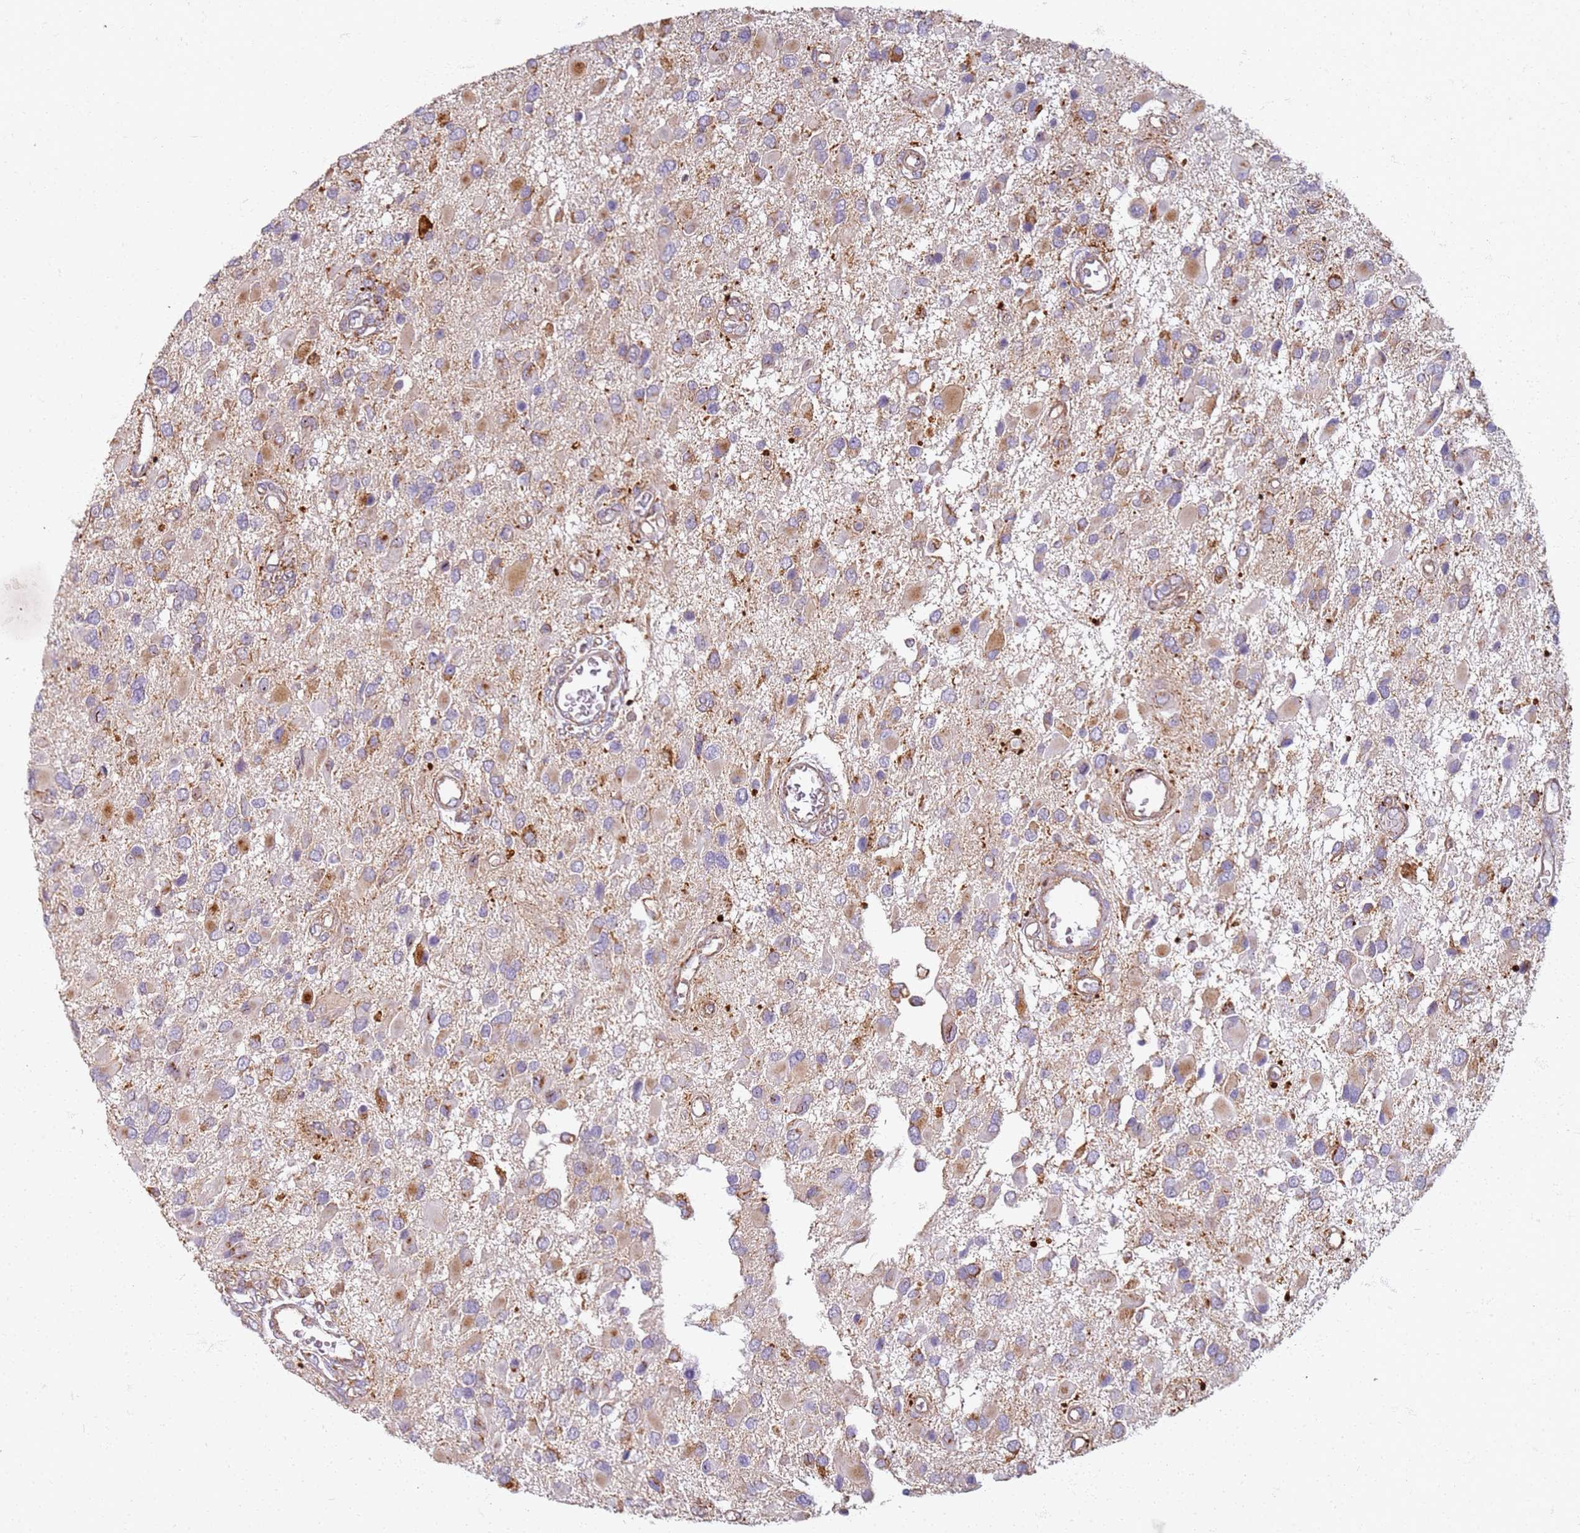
{"staining": {"intensity": "moderate", "quantity": "25%-75%", "location": "cytoplasmic/membranous"}, "tissue": "glioma", "cell_type": "Tumor cells", "image_type": "cancer", "snomed": [{"axis": "morphology", "description": "Glioma, malignant, High grade"}, {"axis": "topography", "description": "Brain"}], "caption": "Protein analysis of glioma tissue demonstrates moderate cytoplasmic/membranous positivity in approximately 25%-75% of tumor cells.", "gene": "PROKR2", "patient": {"sex": "male", "age": 53}}